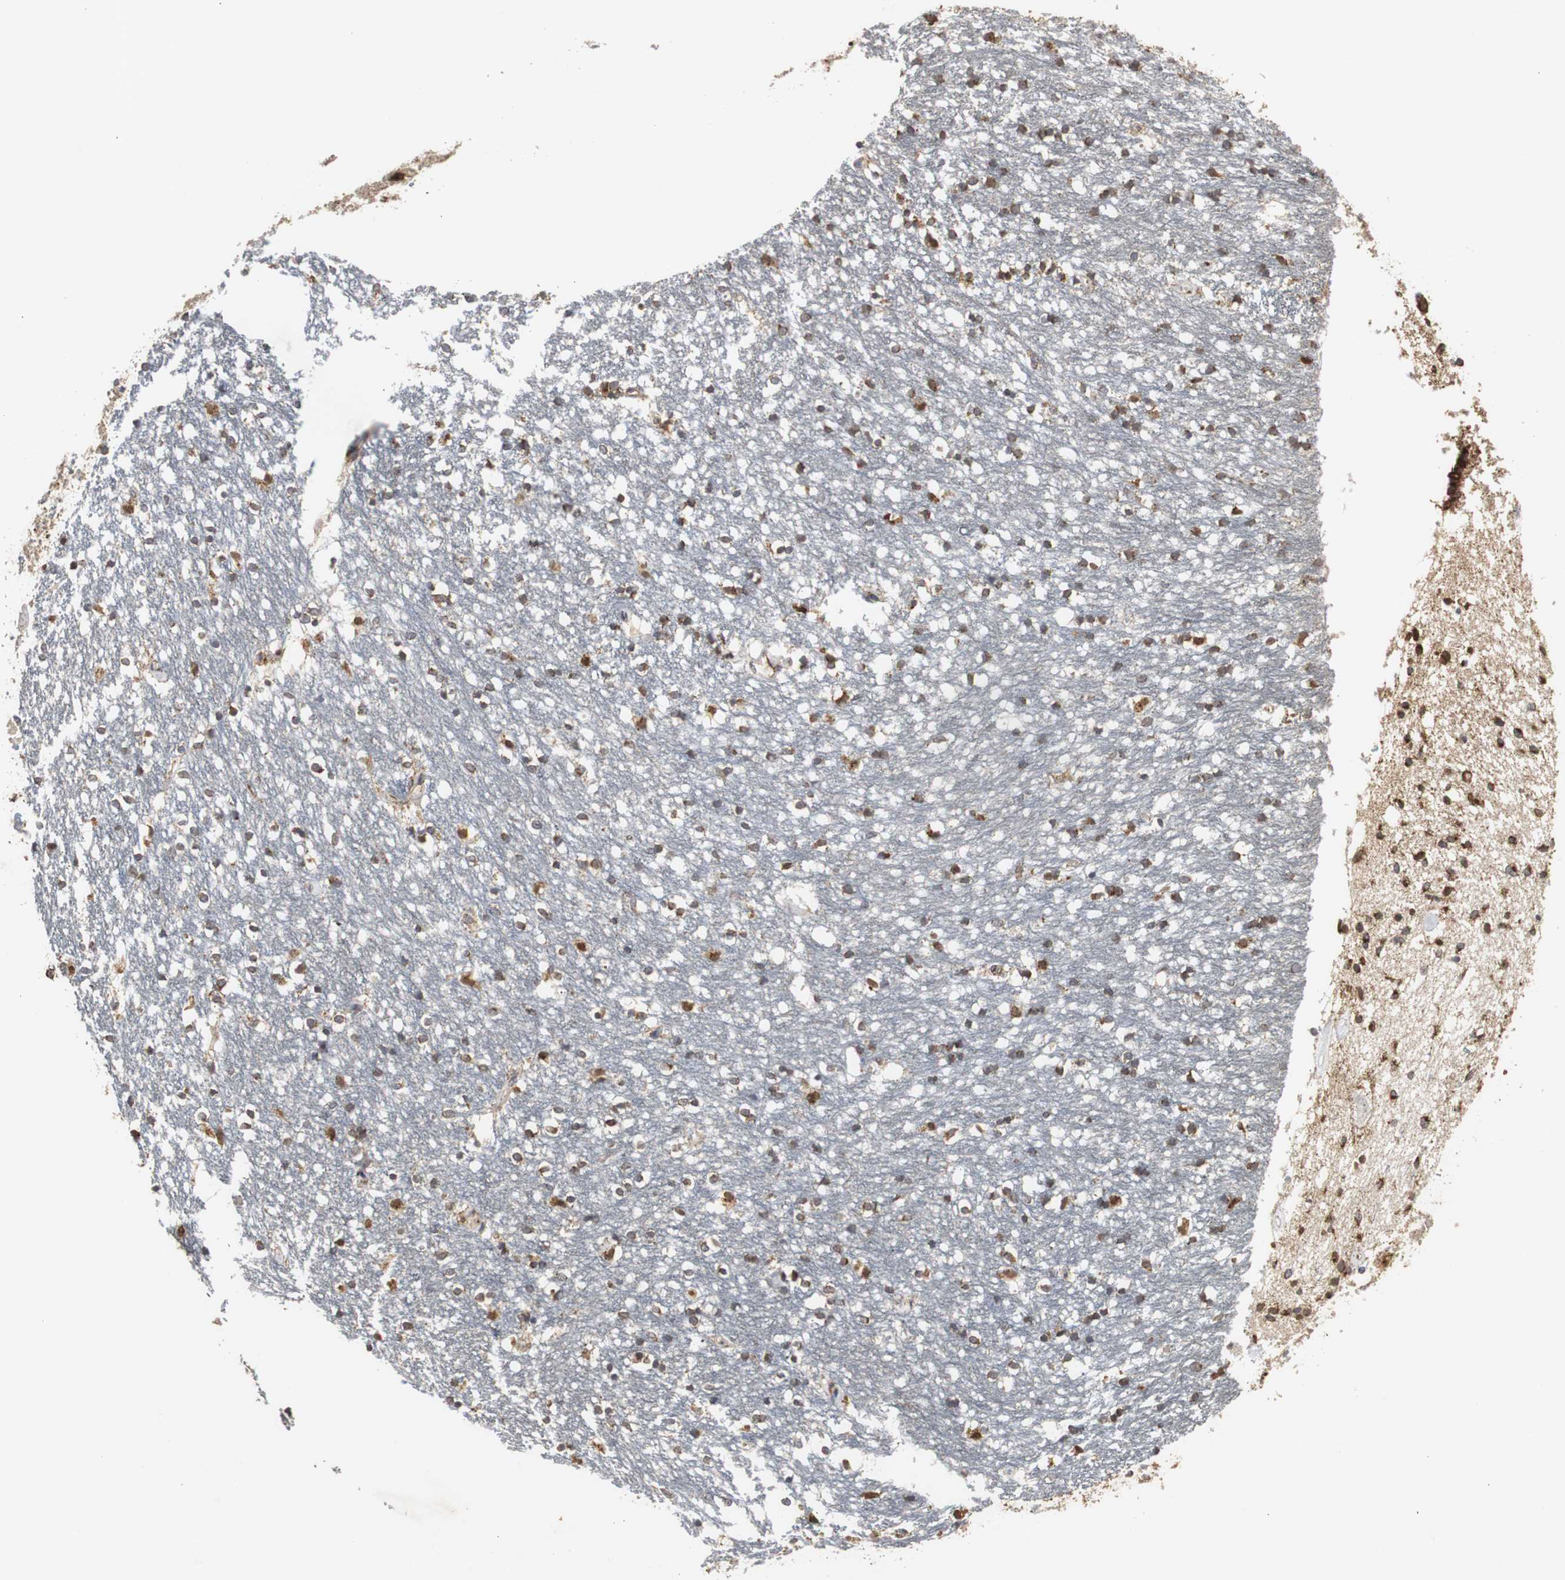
{"staining": {"intensity": "strong", "quantity": ">75%", "location": "cytoplasmic/membranous"}, "tissue": "caudate", "cell_type": "Glial cells", "image_type": "normal", "snomed": [{"axis": "morphology", "description": "Normal tissue, NOS"}, {"axis": "topography", "description": "Lateral ventricle wall"}], "caption": "Brown immunohistochemical staining in unremarkable caudate exhibits strong cytoplasmic/membranous staining in approximately >75% of glial cells. The protein is stained brown, and the nuclei are stained in blue (DAB IHC with brightfield microscopy, high magnification).", "gene": "HSD17B10", "patient": {"sex": "female", "age": 54}}